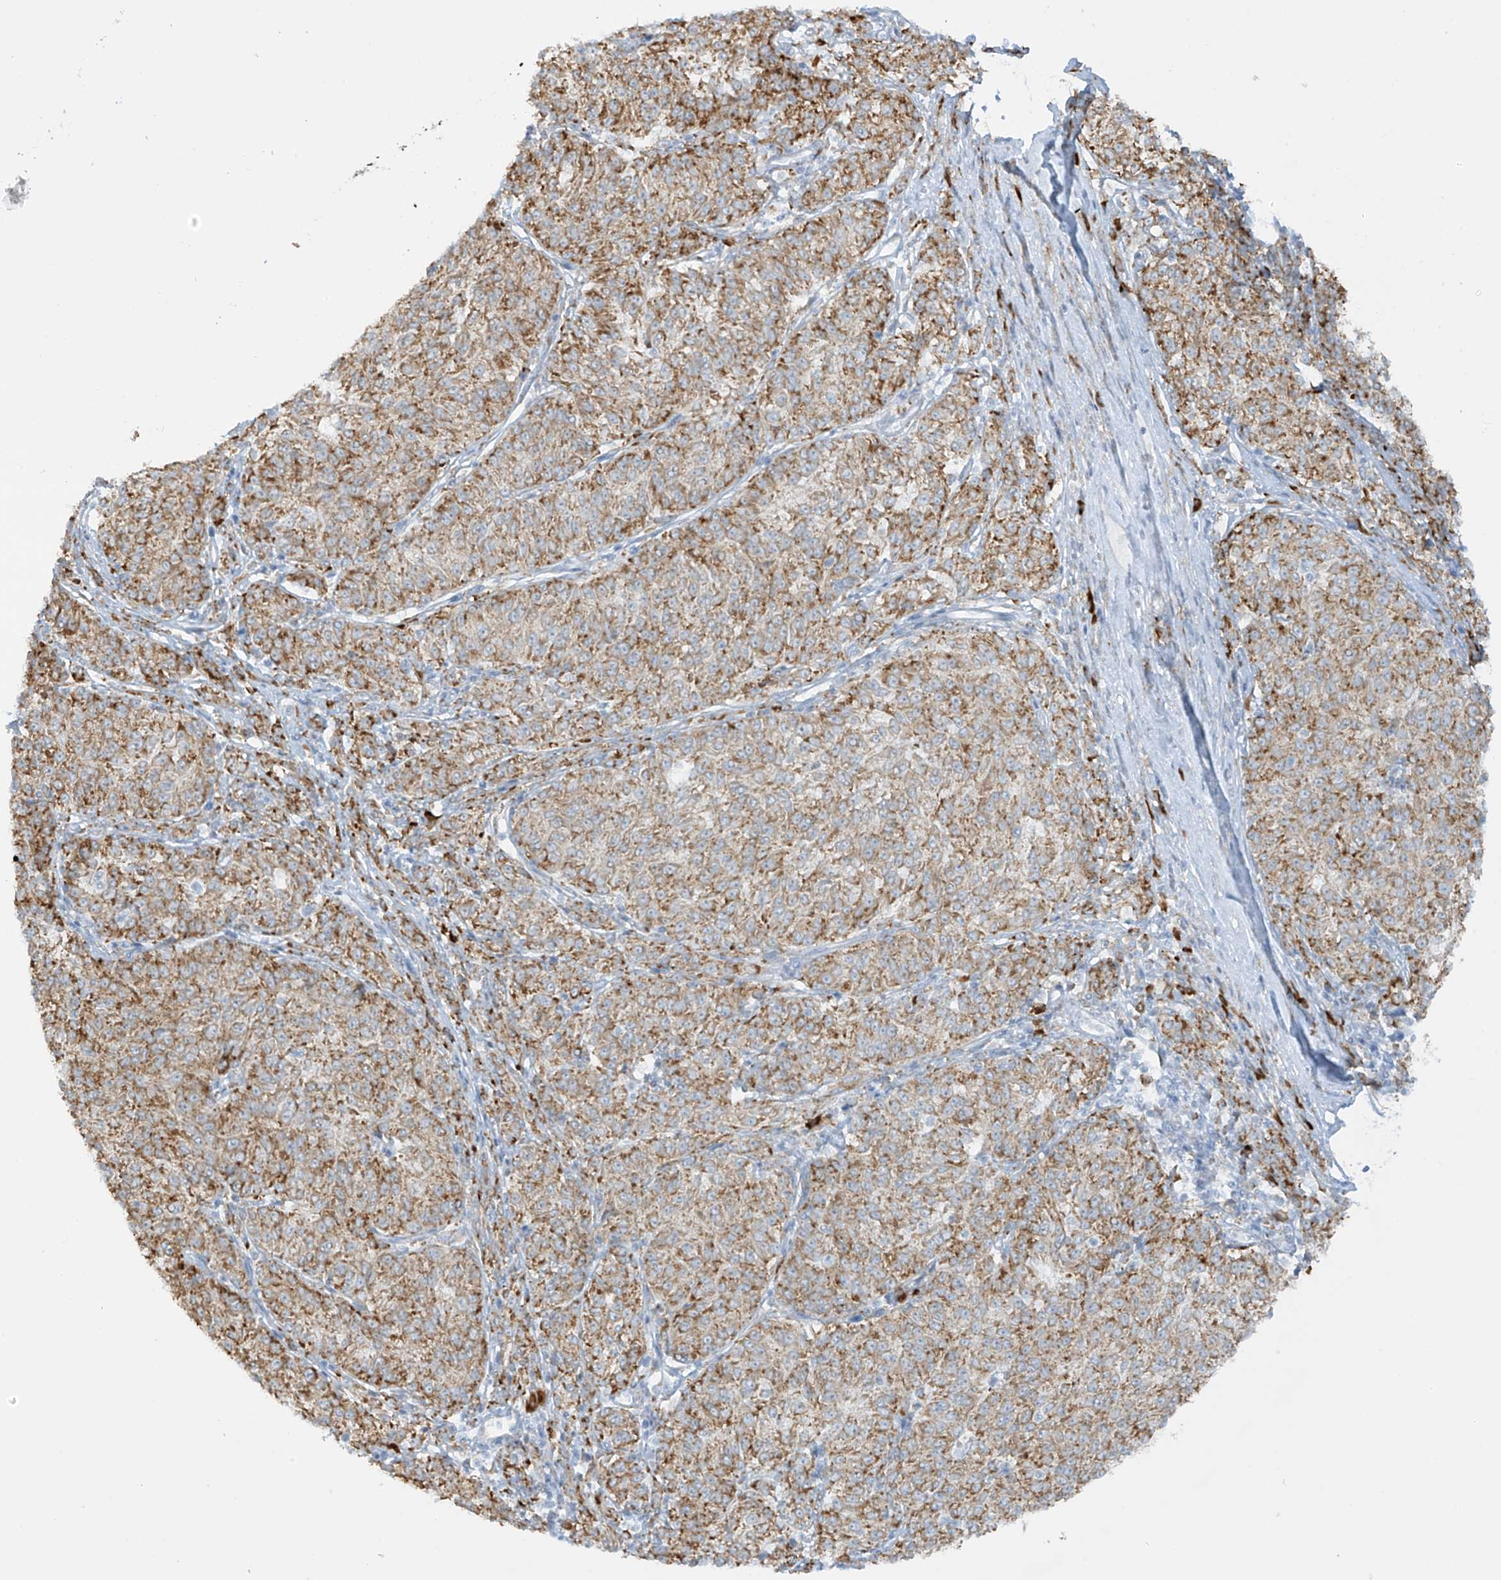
{"staining": {"intensity": "moderate", "quantity": ">75%", "location": "cytoplasmic/membranous"}, "tissue": "melanoma", "cell_type": "Tumor cells", "image_type": "cancer", "snomed": [{"axis": "morphology", "description": "Malignant melanoma, NOS"}, {"axis": "topography", "description": "Skin"}], "caption": "The micrograph exhibits immunohistochemical staining of malignant melanoma. There is moderate cytoplasmic/membranous expression is present in approximately >75% of tumor cells.", "gene": "LRRC59", "patient": {"sex": "female", "age": 72}}